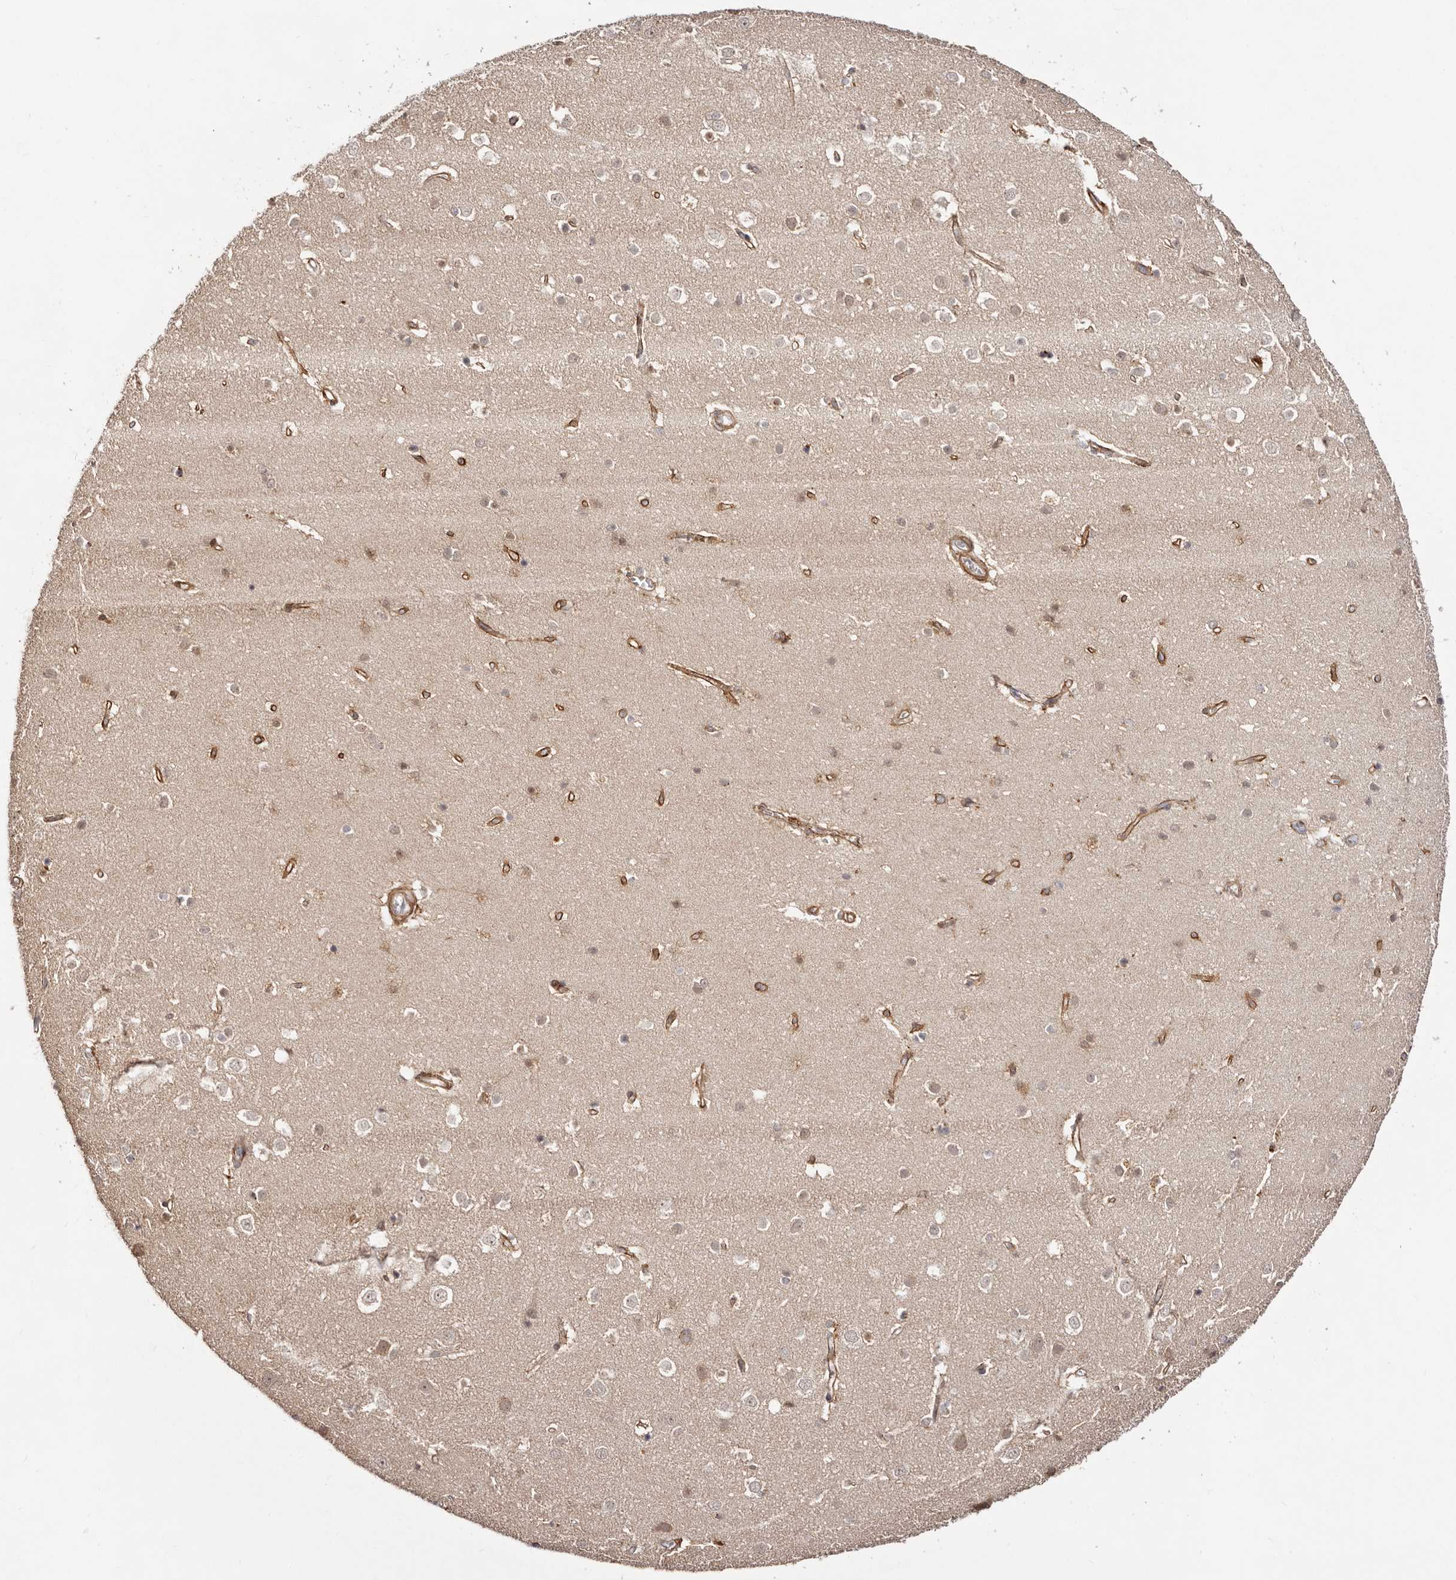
{"staining": {"intensity": "moderate", "quantity": "25%-75%", "location": "cytoplasmic/membranous"}, "tissue": "cerebral cortex", "cell_type": "Endothelial cells", "image_type": "normal", "snomed": [{"axis": "morphology", "description": "Normal tissue, NOS"}, {"axis": "topography", "description": "Cerebral cortex"}], "caption": "An image showing moderate cytoplasmic/membranous positivity in about 25%-75% of endothelial cells in unremarkable cerebral cortex, as visualized by brown immunohistochemical staining.", "gene": "MICAL2", "patient": {"sex": "male", "age": 54}}